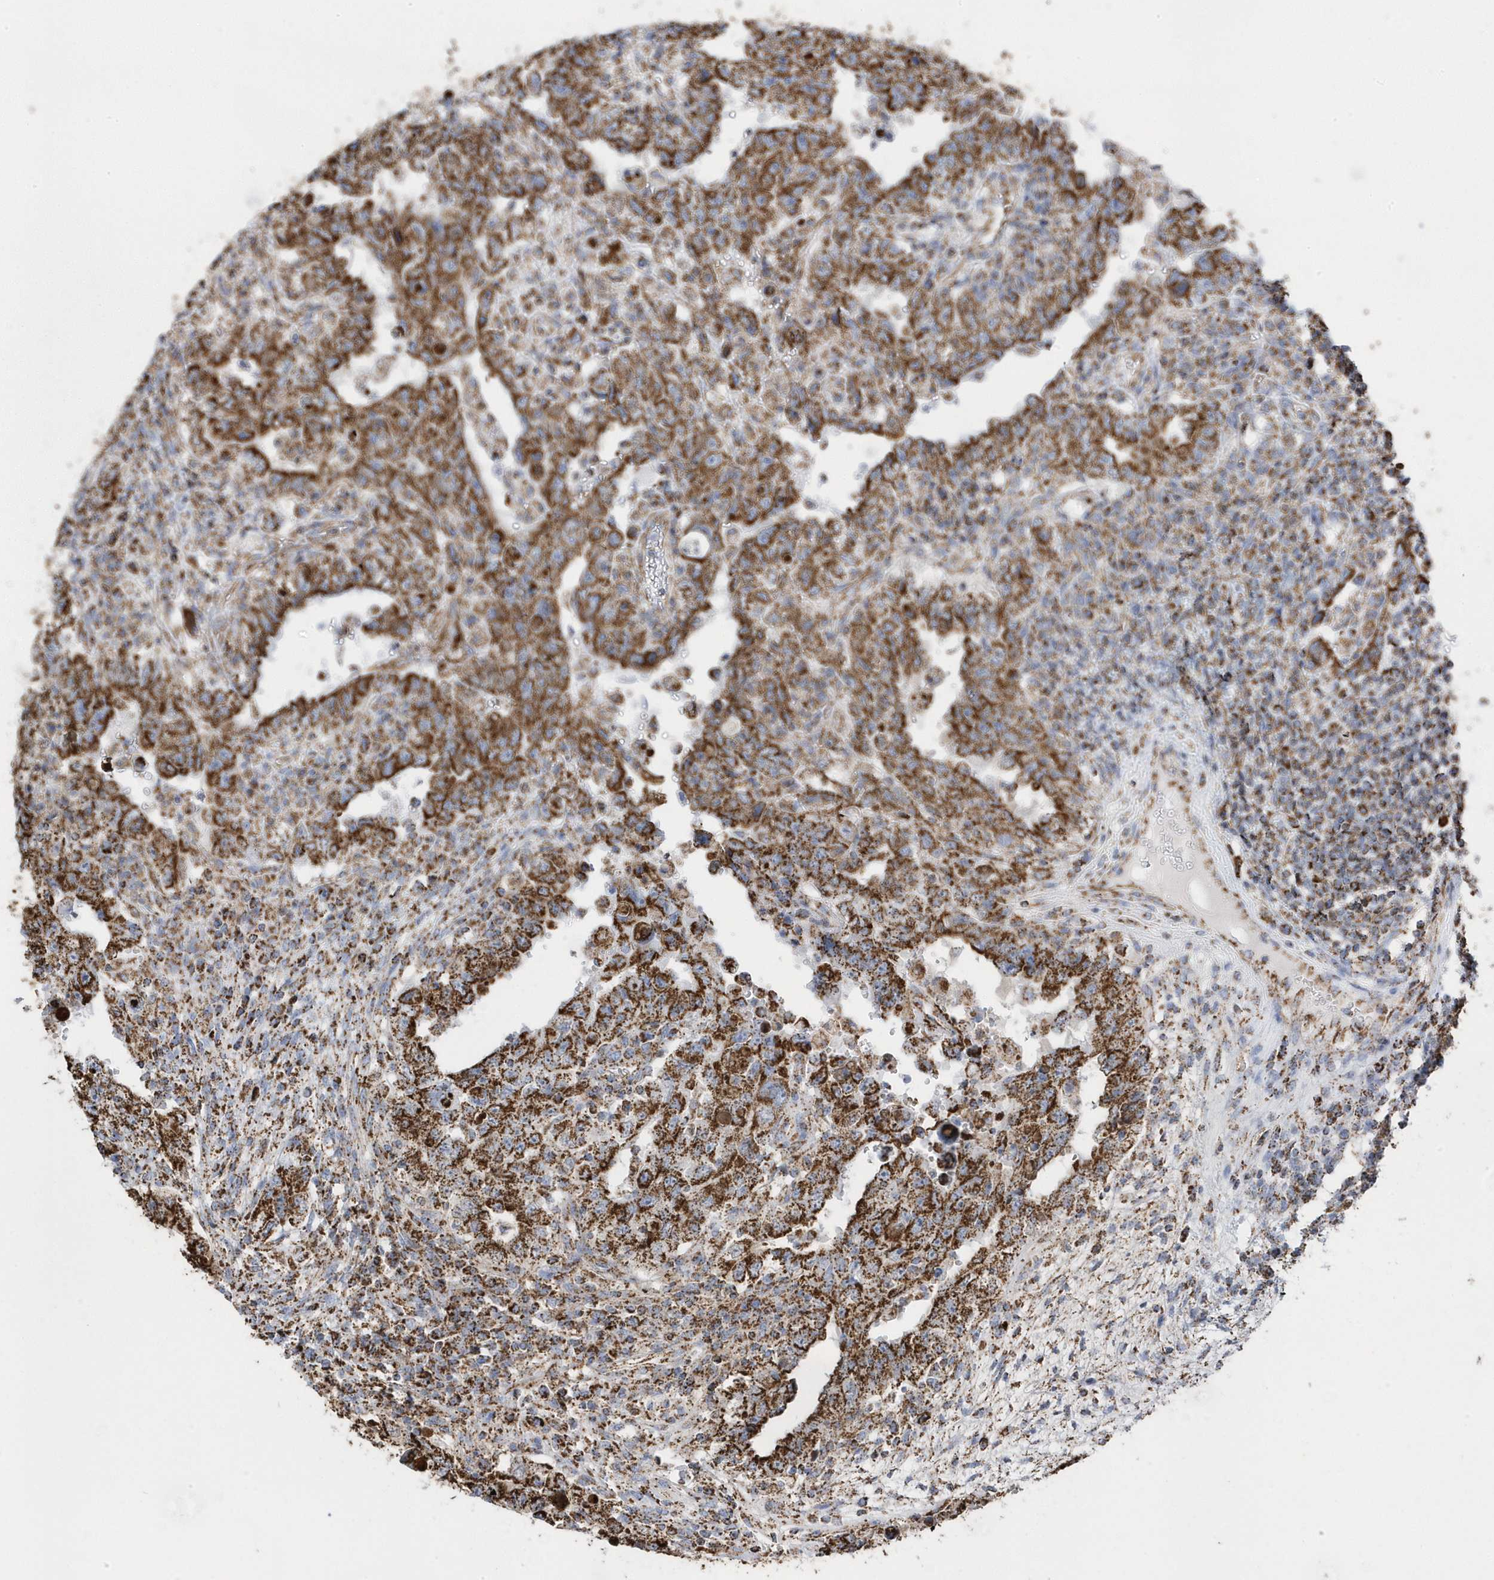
{"staining": {"intensity": "strong", "quantity": ">75%", "location": "cytoplasmic/membranous"}, "tissue": "testis cancer", "cell_type": "Tumor cells", "image_type": "cancer", "snomed": [{"axis": "morphology", "description": "Carcinoma, Embryonal, NOS"}, {"axis": "topography", "description": "Testis"}], "caption": "A brown stain labels strong cytoplasmic/membranous staining of a protein in testis cancer tumor cells.", "gene": "GTPBP8", "patient": {"sex": "male", "age": 26}}